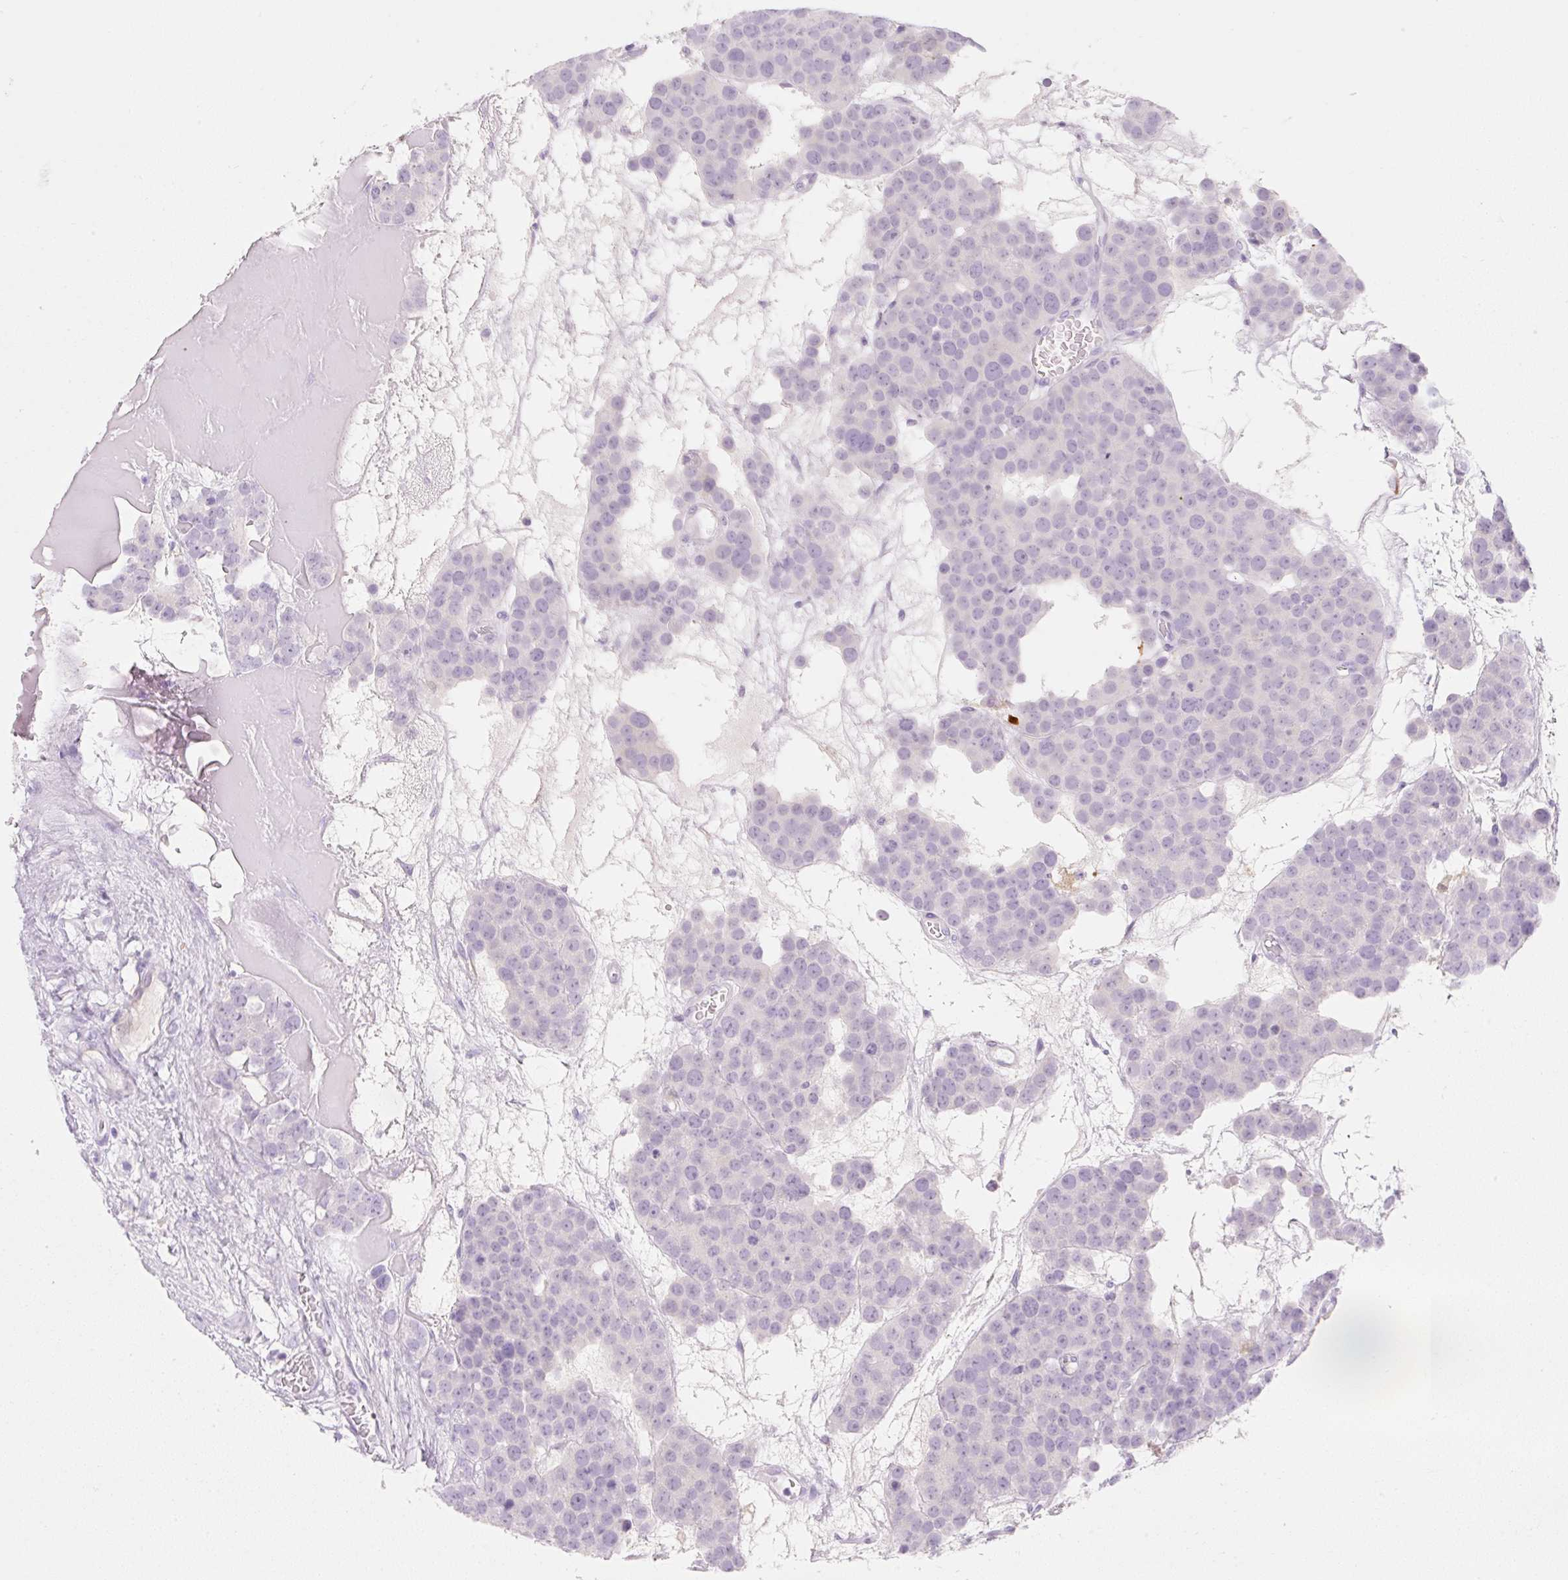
{"staining": {"intensity": "negative", "quantity": "none", "location": "none"}, "tissue": "testis cancer", "cell_type": "Tumor cells", "image_type": "cancer", "snomed": [{"axis": "morphology", "description": "Seminoma, NOS"}, {"axis": "topography", "description": "Testis"}], "caption": "Tumor cells show no significant expression in testis cancer (seminoma).", "gene": "FABP5", "patient": {"sex": "male", "age": 71}}